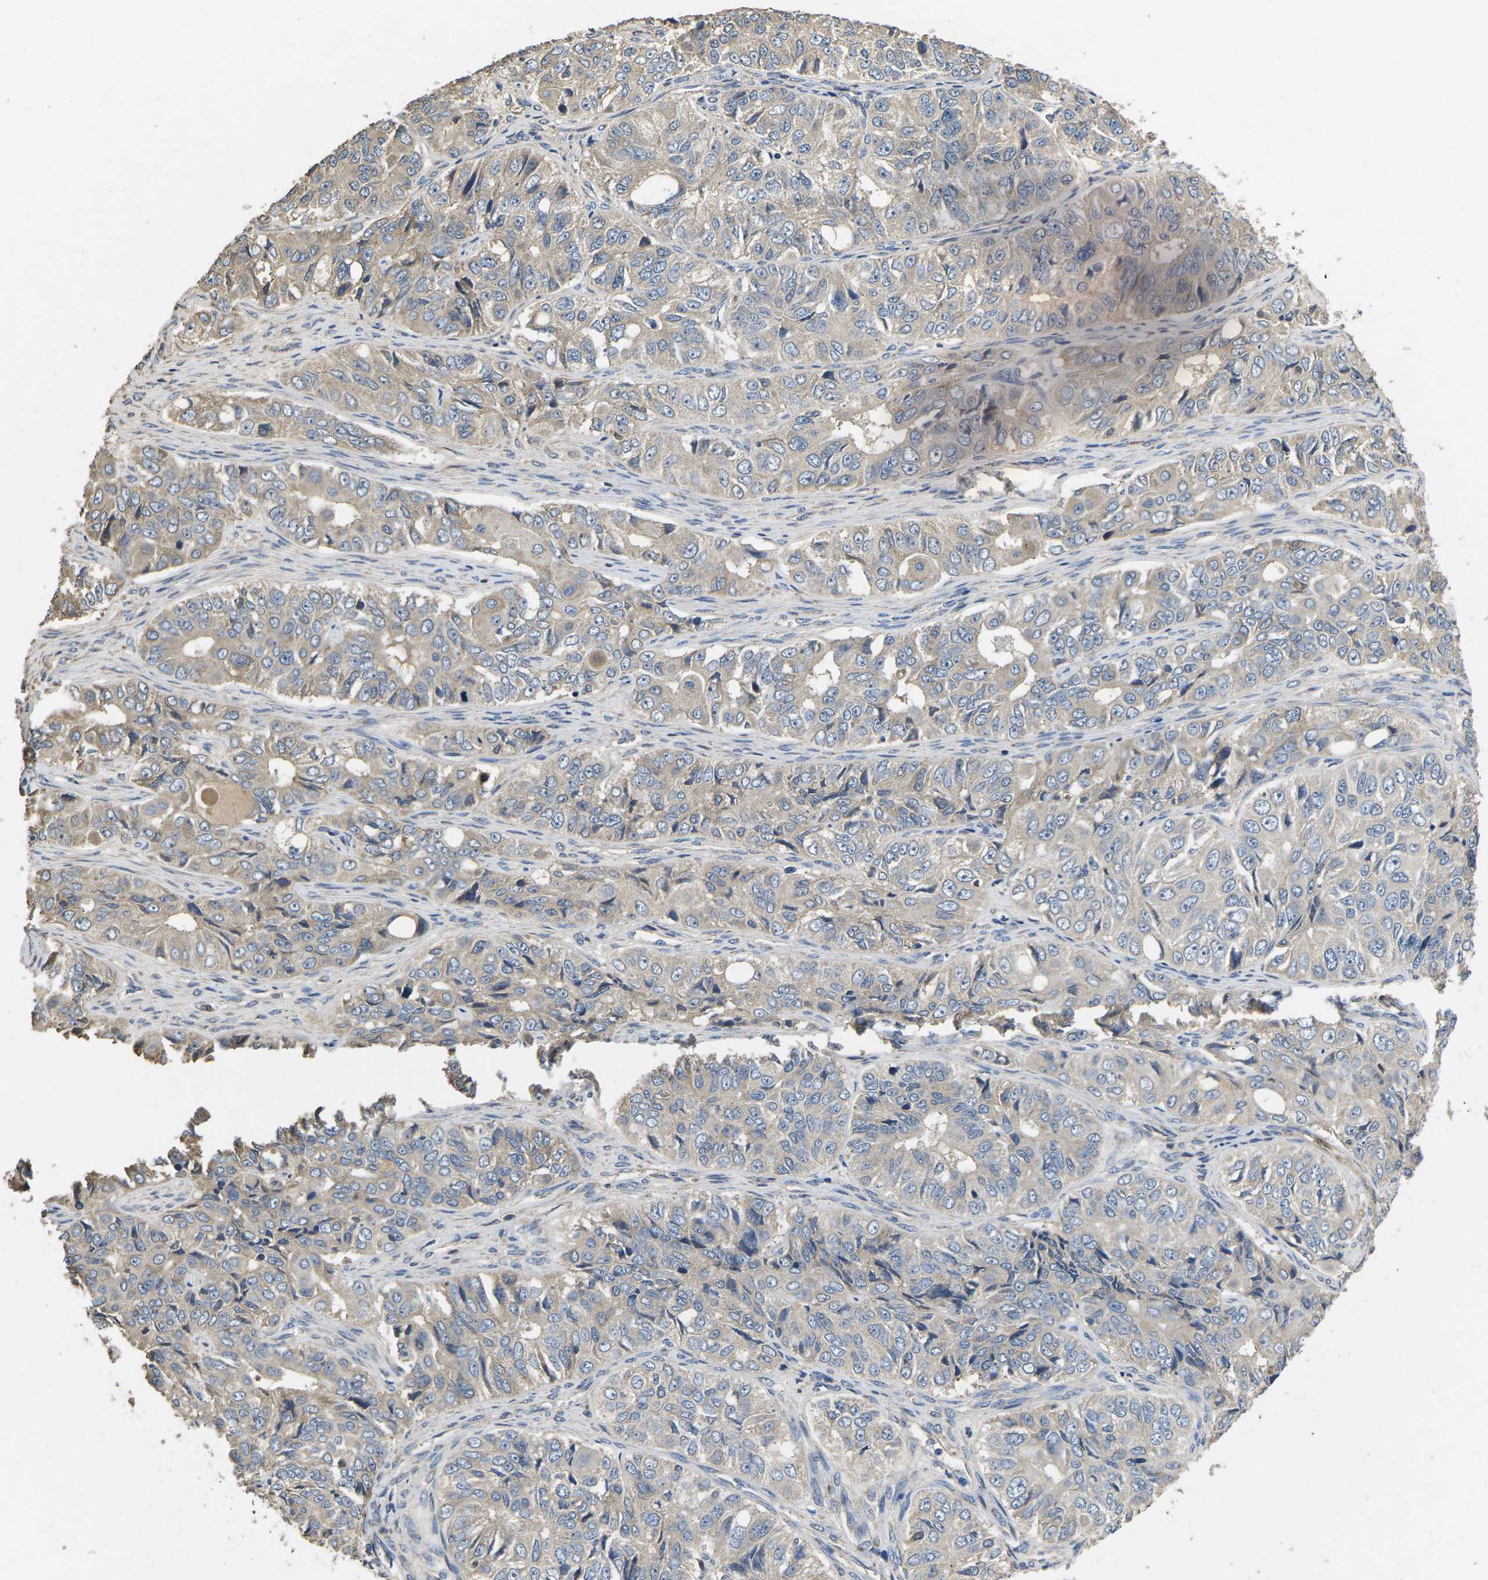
{"staining": {"intensity": "negative", "quantity": "none", "location": "none"}, "tissue": "ovarian cancer", "cell_type": "Tumor cells", "image_type": "cancer", "snomed": [{"axis": "morphology", "description": "Carcinoma, endometroid"}, {"axis": "topography", "description": "Ovary"}], "caption": "There is no significant positivity in tumor cells of ovarian cancer. (DAB immunohistochemistry (IHC) with hematoxylin counter stain).", "gene": "B4GAT1", "patient": {"sex": "female", "age": 51}}